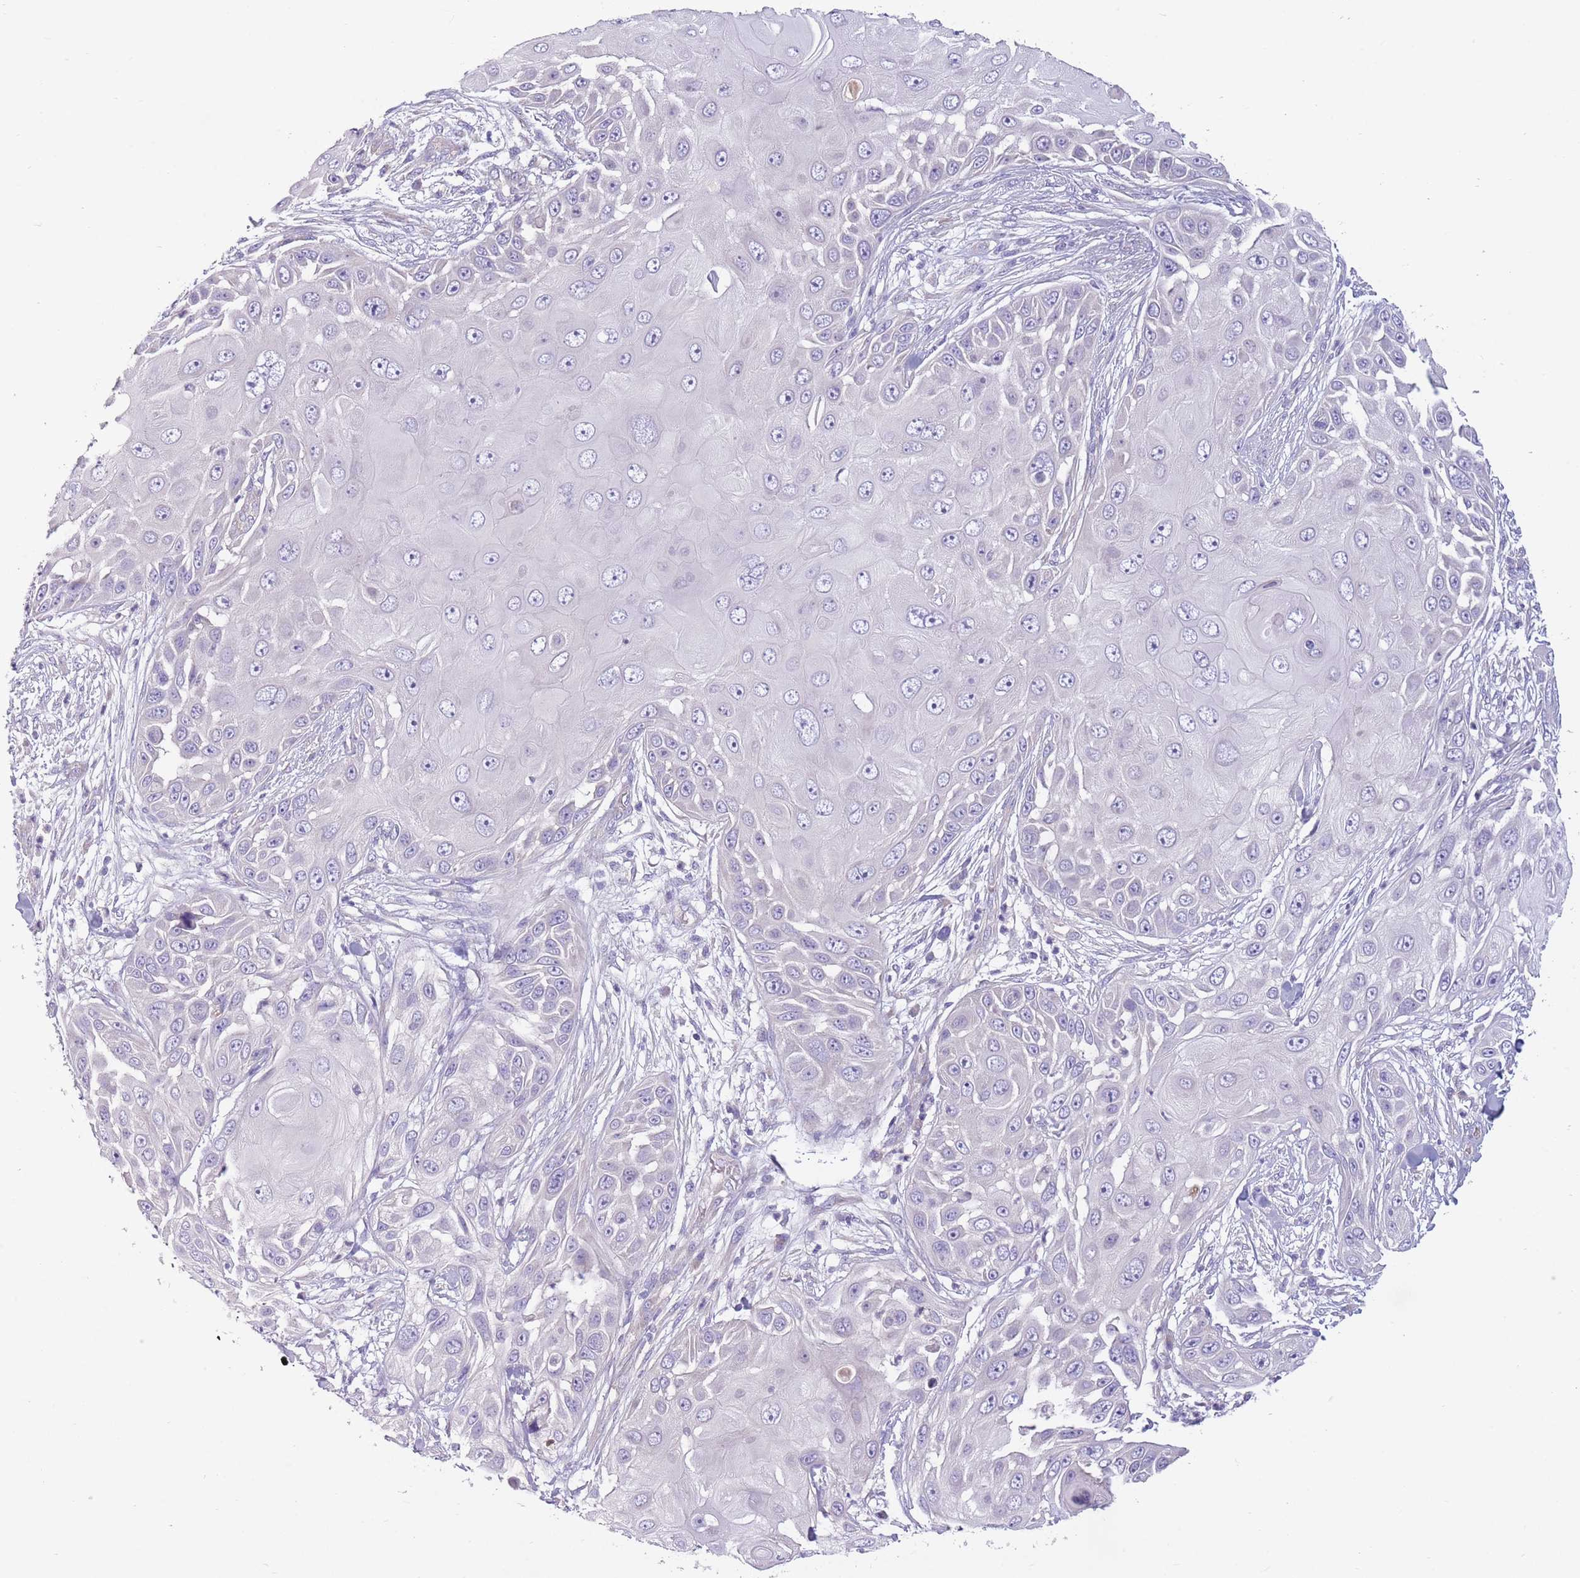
{"staining": {"intensity": "negative", "quantity": "none", "location": "none"}, "tissue": "skin cancer", "cell_type": "Tumor cells", "image_type": "cancer", "snomed": [{"axis": "morphology", "description": "Squamous cell carcinoma, NOS"}, {"axis": "topography", "description": "Skin"}], "caption": "IHC photomicrograph of neoplastic tissue: skin cancer (squamous cell carcinoma) stained with DAB (3,3'-diaminobenzidine) displays no significant protein positivity in tumor cells. (Stains: DAB IHC with hematoxylin counter stain, Microscopy: brightfield microscopy at high magnification).", "gene": "PNPLA5", "patient": {"sex": "female", "age": 44}}